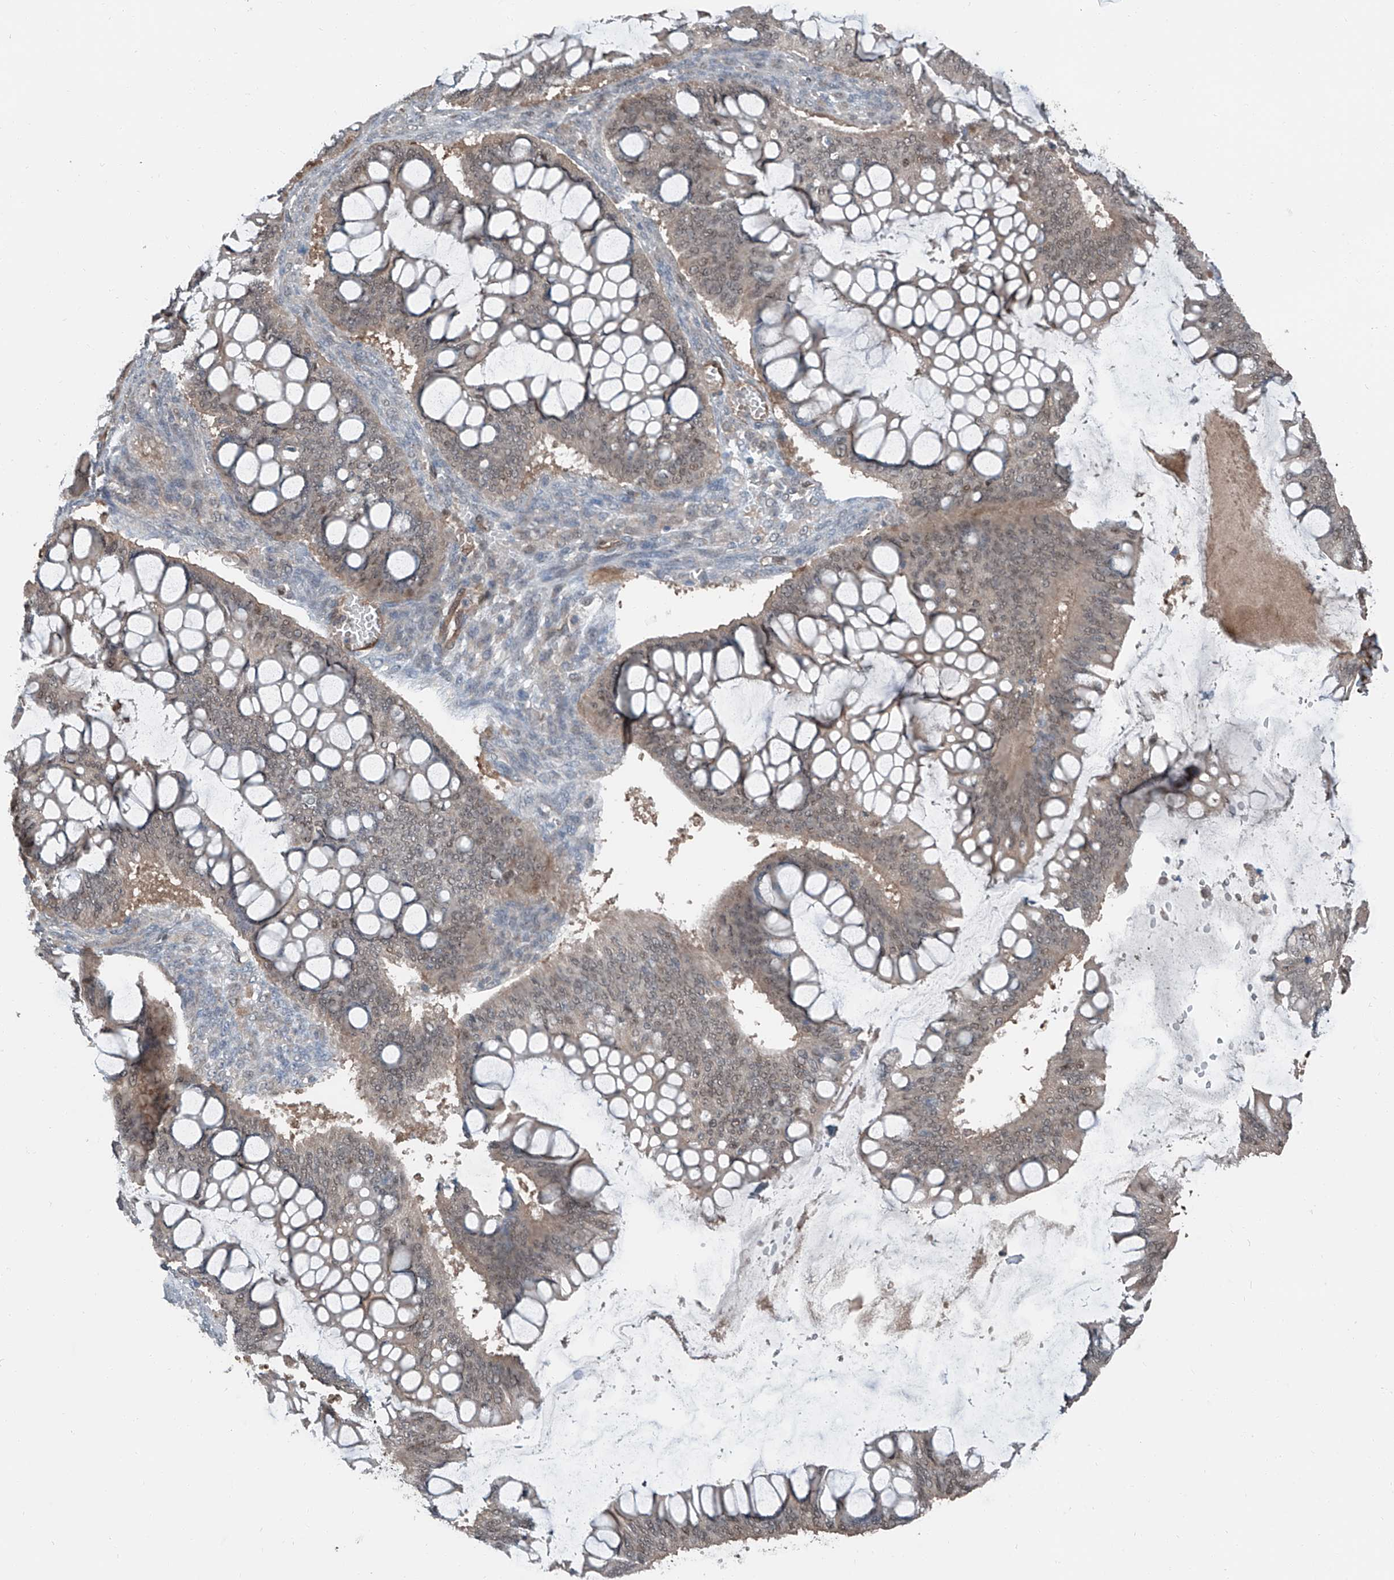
{"staining": {"intensity": "moderate", "quantity": "25%-75%", "location": "cytoplasmic/membranous,nuclear"}, "tissue": "ovarian cancer", "cell_type": "Tumor cells", "image_type": "cancer", "snomed": [{"axis": "morphology", "description": "Cystadenocarcinoma, mucinous, NOS"}, {"axis": "topography", "description": "Ovary"}], "caption": "Ovarian mucinous cystadenocarcinoma stained for a protein (brown) displays moderate cytoplasmic/membranous and nuclear positive positivity in approximately 25%-75% of tumor cells.", "gene": "HSPA6", "patient": {"sex": "female", "age": 73}}